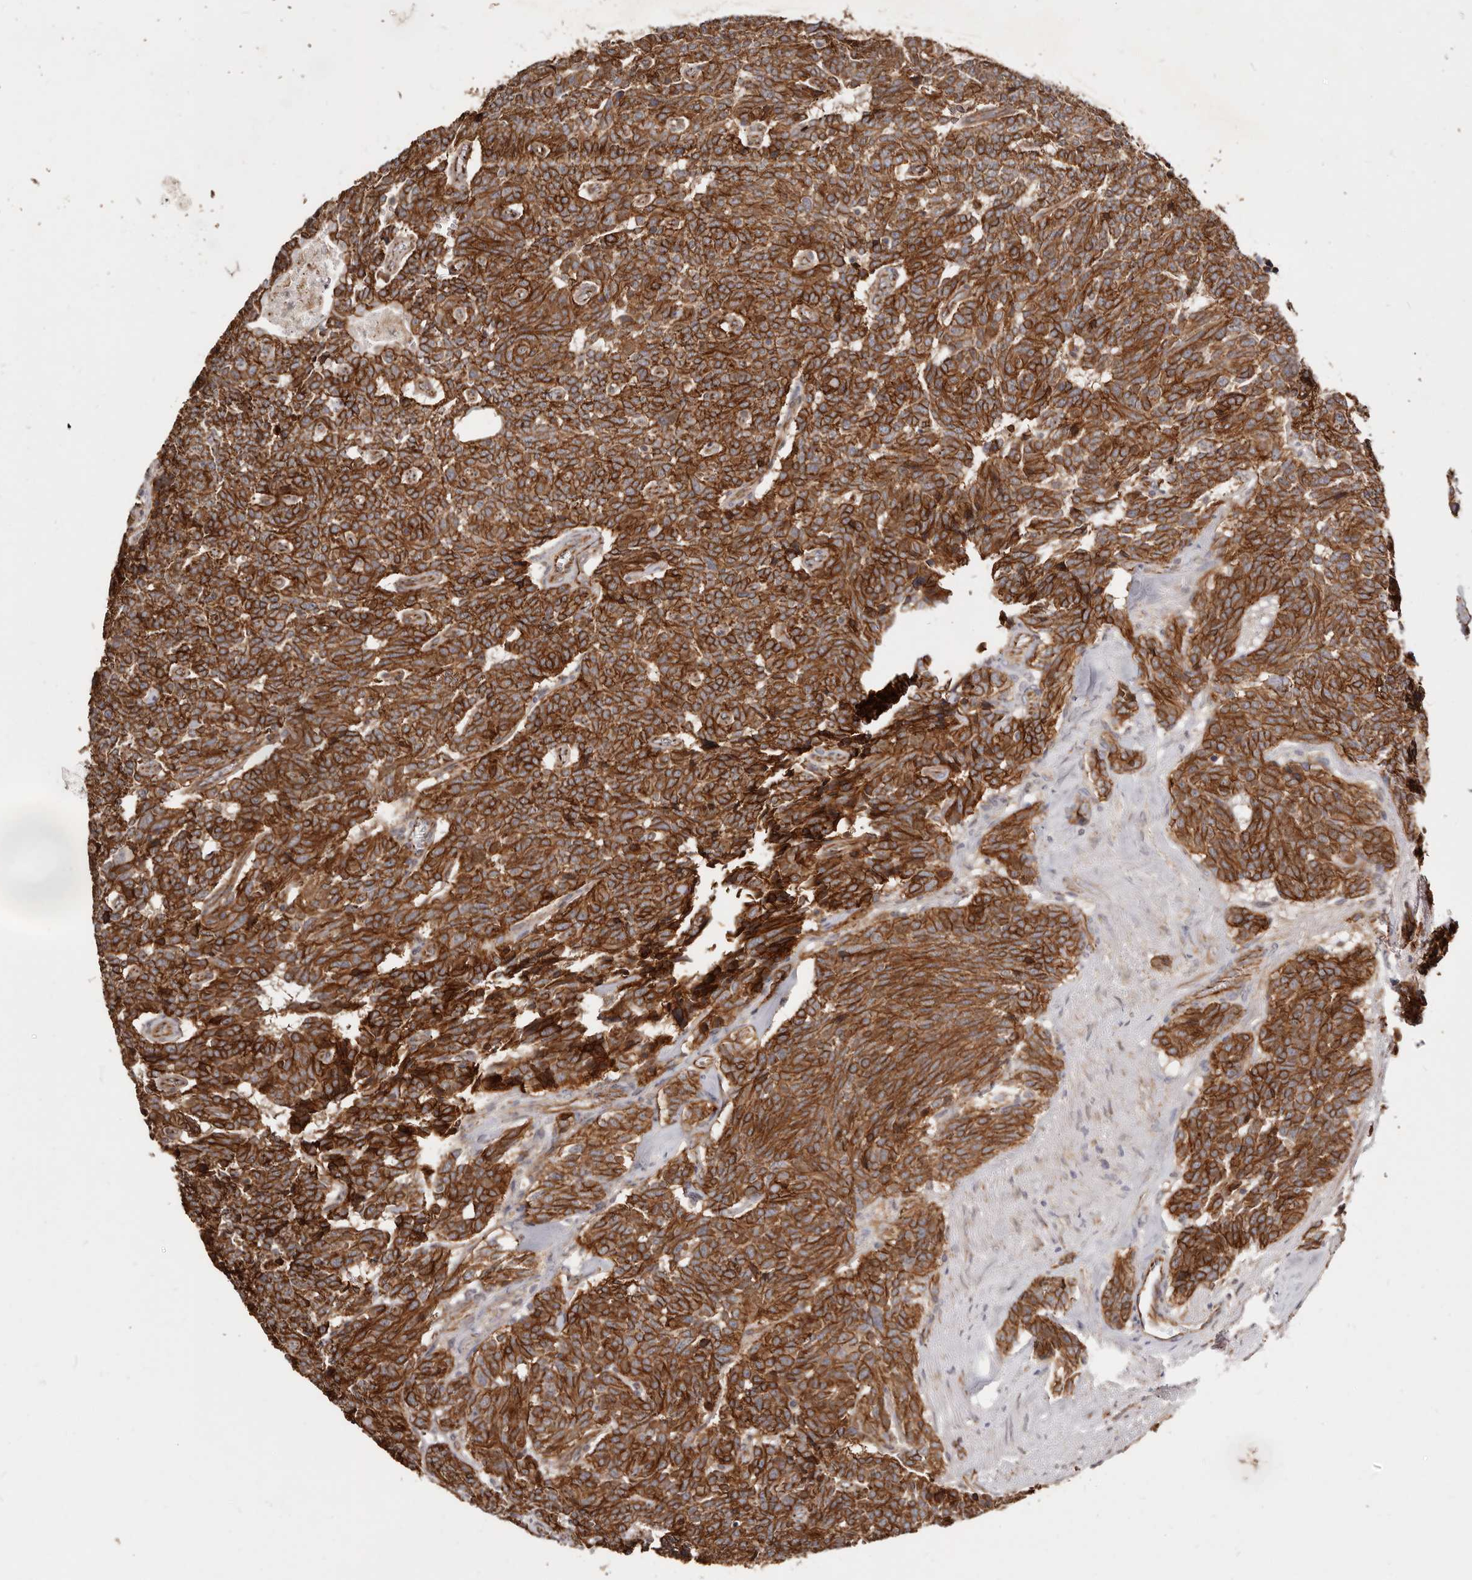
{"staining": {"intensity": "strong", "quantity": ">75%", "location": "cytoplasmic/membranous"}, "tissue": "carcinoid", "cell_type": "Tumor cells", "image_type": "cancer", "snomed": [{"axis": "morphology", "description": "Carcinoid, malignant, NOS"}, {"axis": "topography", "description": "Lung"}], "caption": "IHC (DAB (3,3'-diaminobenzidine)) staining of malignant carcinoid displays strong cytoplasmic/membranous protein positivity in about >75% of tumor cells.", "gene": "CTNNB1", "patient": {"sex": "female", "age": 46}}